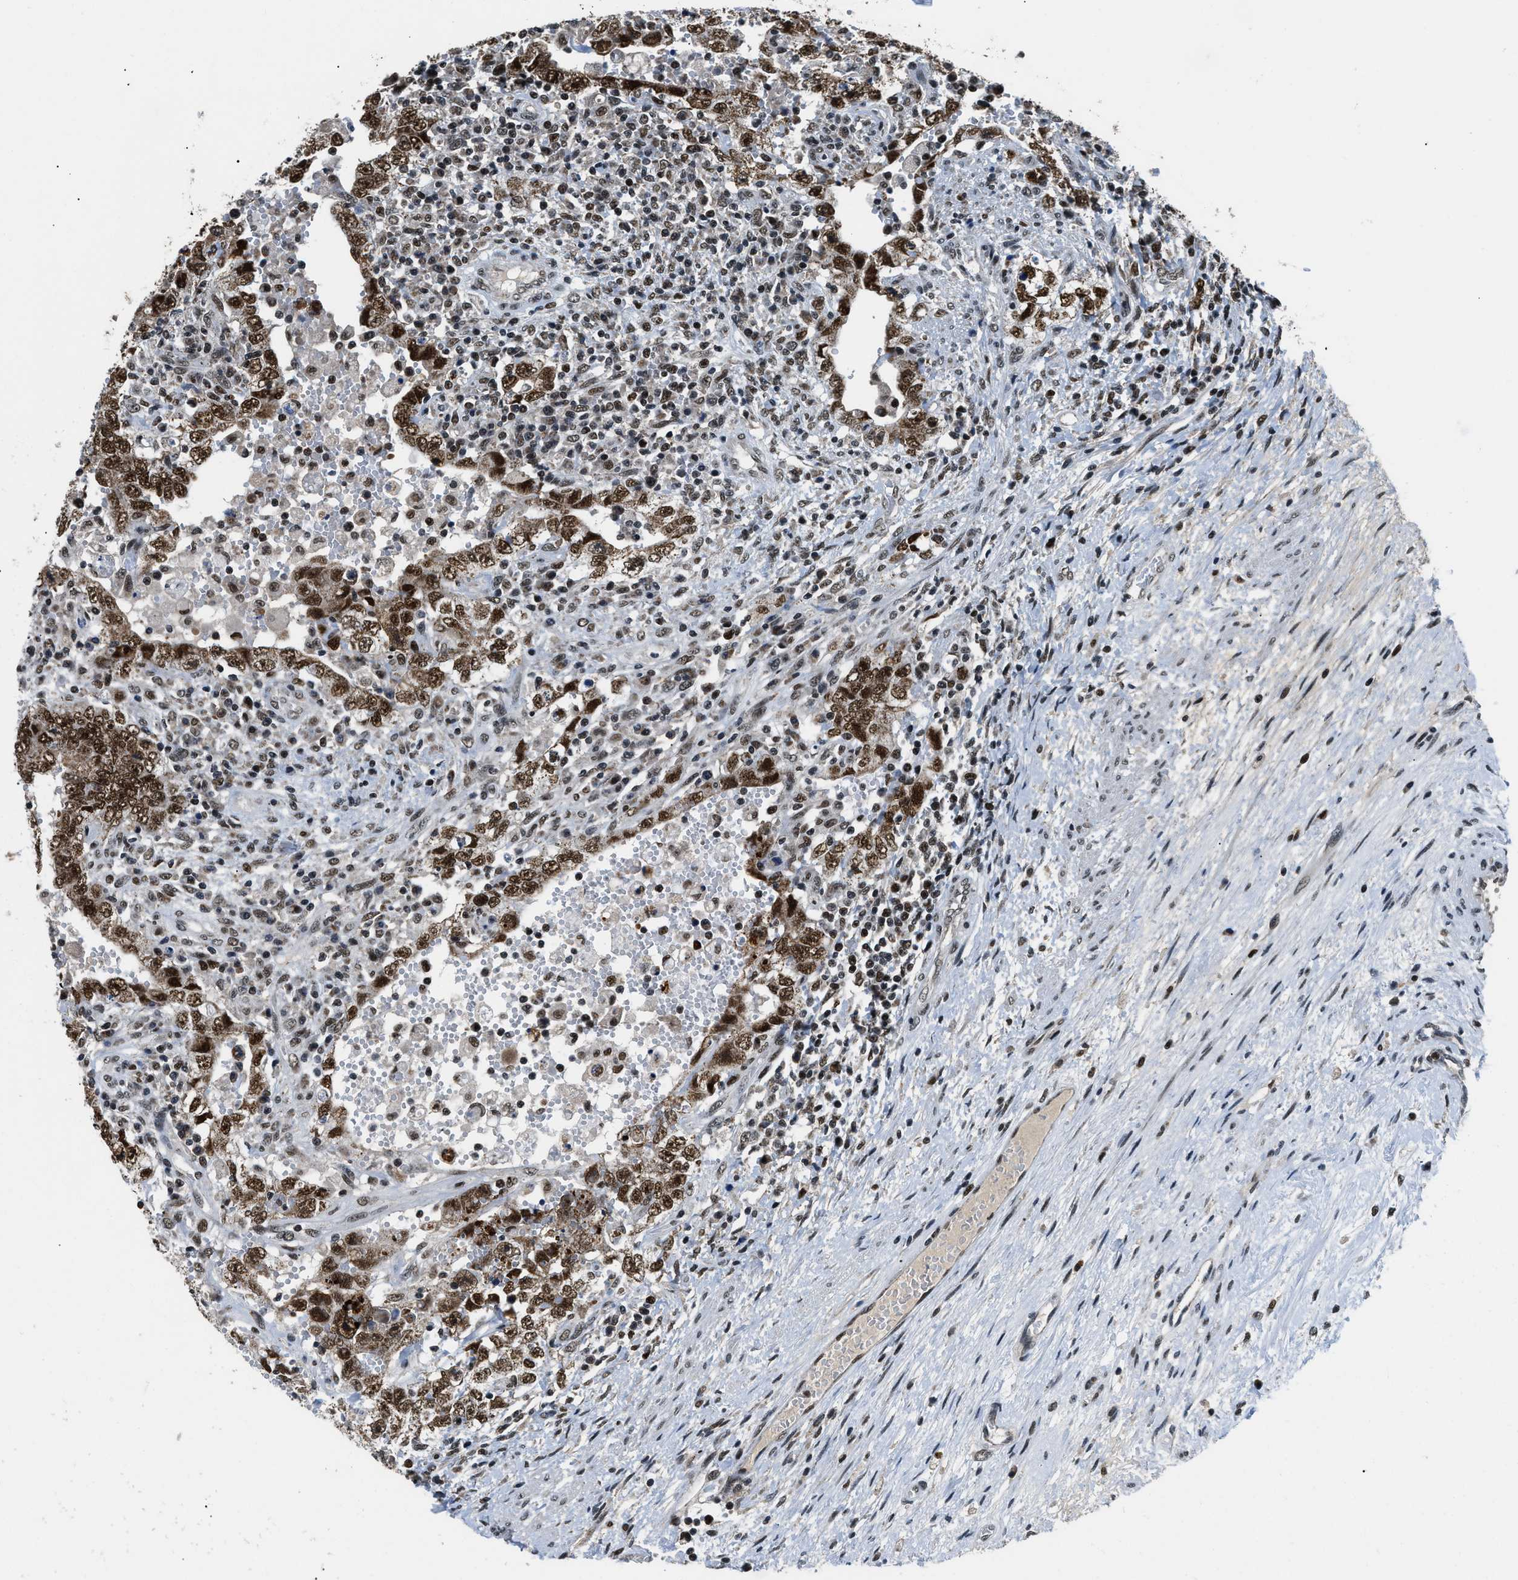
{"staining": {"intensity": "strong", "quantity": ">75%", "location": "nuclear"}, "tissue": "testis cancer", "cell_type": "Tumor cells", "image_type": "cancer", "snomed": [{"axis": "morphology", "description": "Carcinoma, Embryonal, NOS"}, {"axis": "topography", "description": "Testis"}], "caption": "Testis cancer stained with a protein marker shows strong staining in tumor cells.", "gene": "KDM3B", "patient": {"sex": "male", "age": 26}}